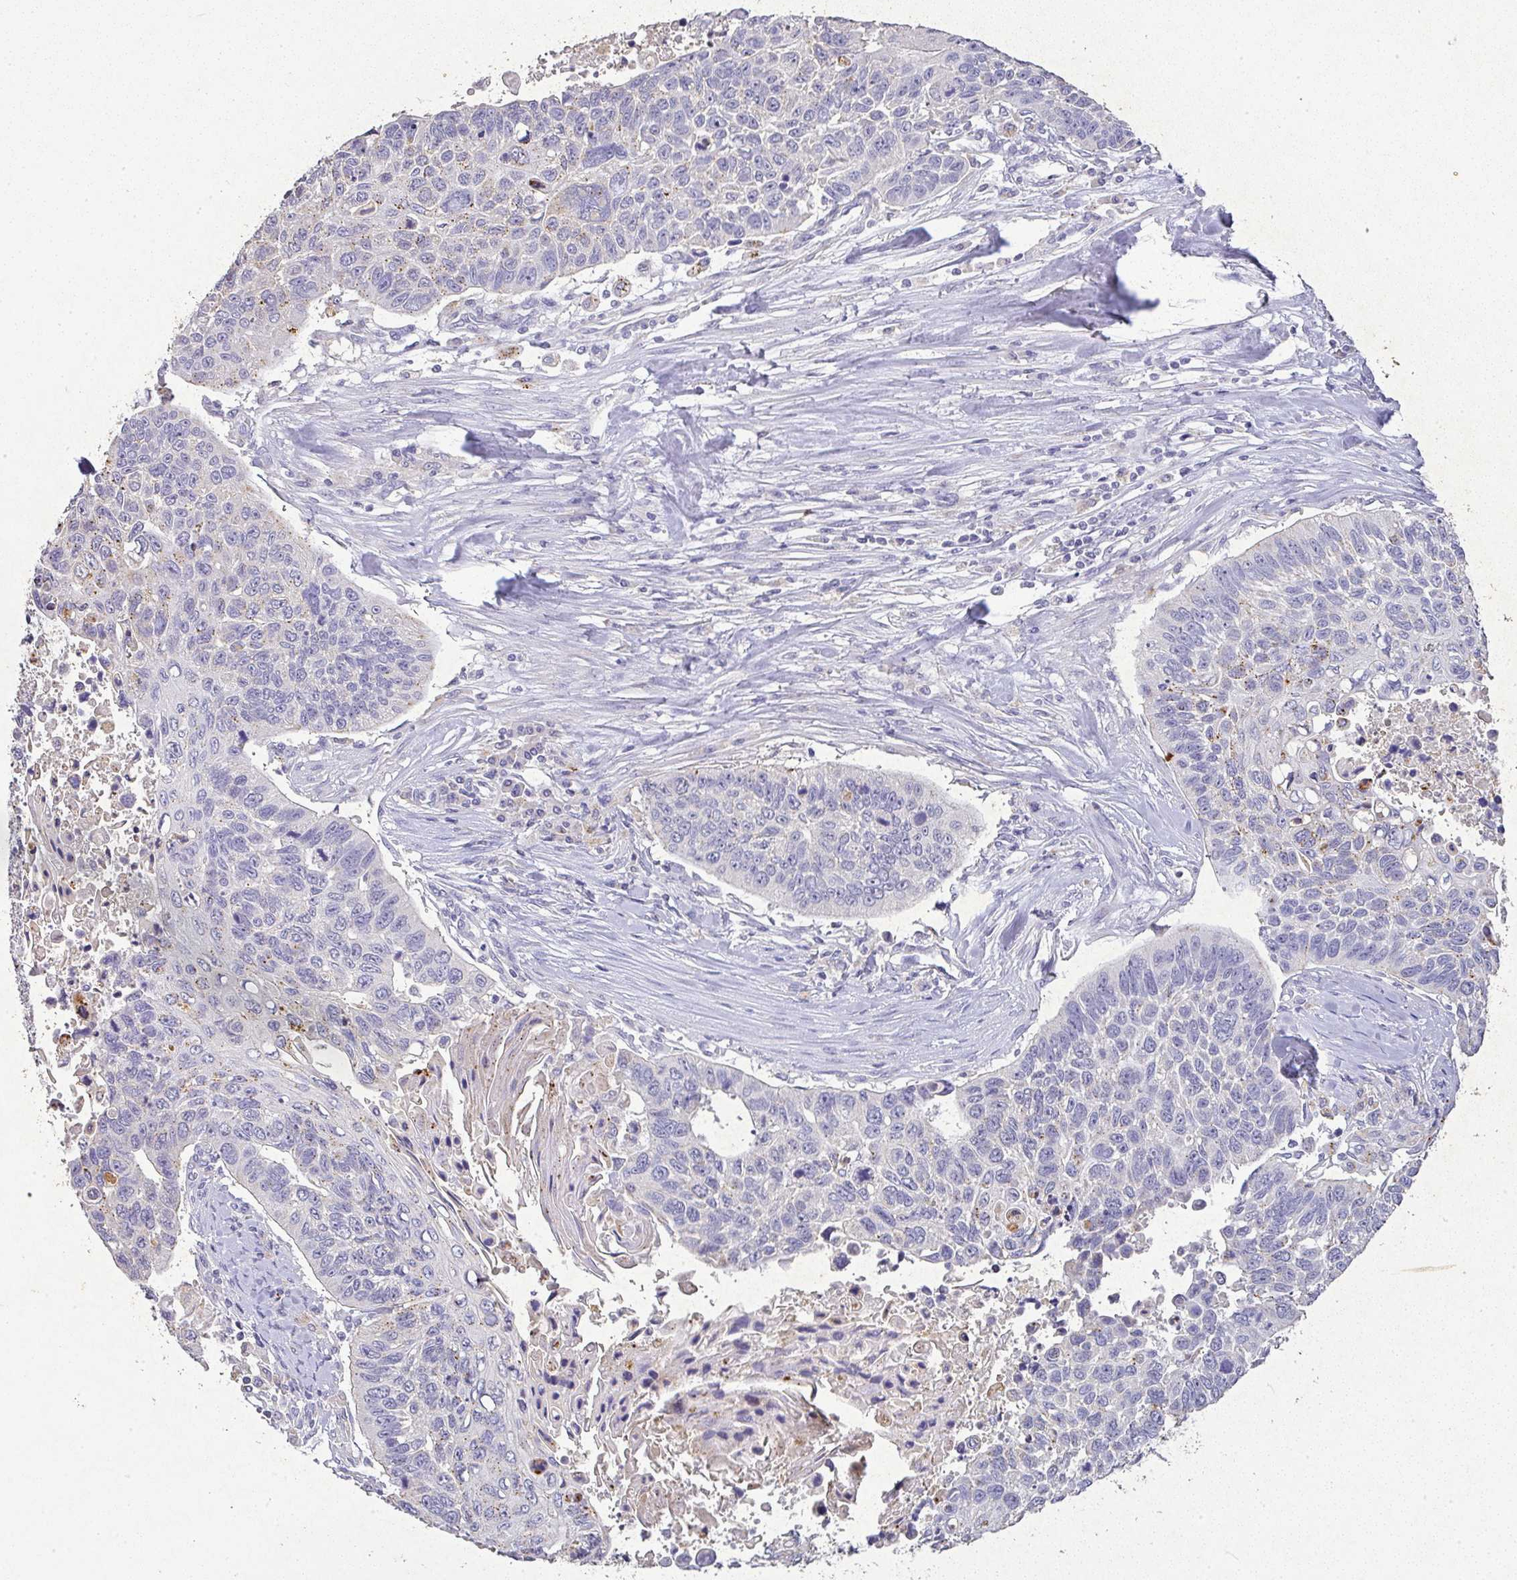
{"staining": {"intensity": "negative", "quantity": "none", "location": "none"}, "tissue": "lung cancer", "cell_type": "Tumor cells", "image_type": "cancer", "snomed": [{"axis": "morphology", "description": "Squamous cell carcinoma, NOS"}, {"axis": "topography", "description": "Lung"}], "caption": "IHC of human squamous cell carcinoma (lung) displays no positivity in tumor cells. (DAB (3,3'-diaminobenzidine) immunohistochemistry (IHC) with hematoxylin counter stain).", "gene": "RPS2", "patient": {"sex": "male", "age": 62}}